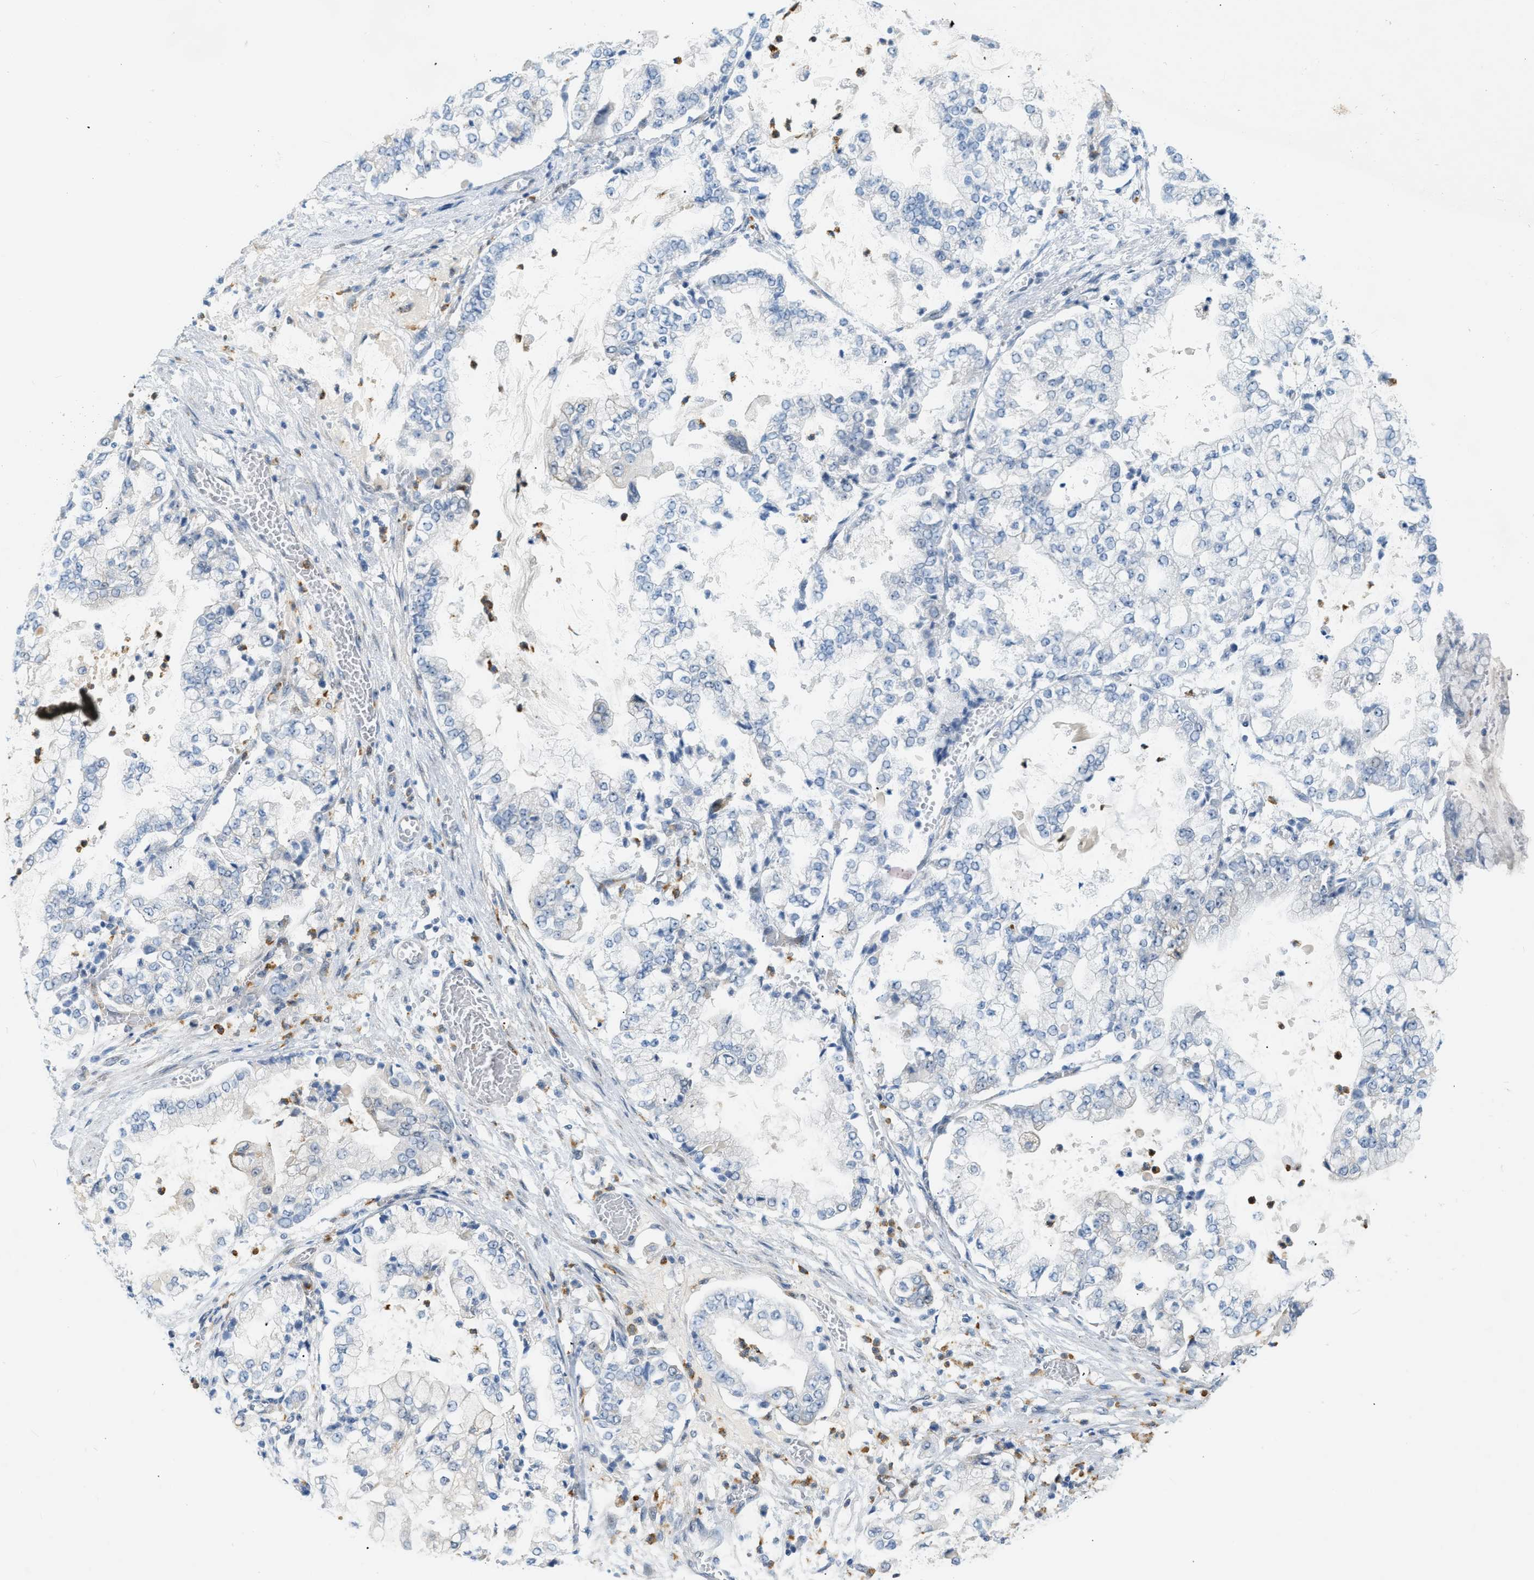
{"staining": {"intensity": "weak", "quantity": "<25%", "location": "cytoplasmic/membranous"}, "tissue": "stomach cancer", "cell_type": "Tumor cells", "image_type": "cancer", "snomed": [{"axis": "morphology", "description": "Adenocarcinoma, NOS"}, {"axis": "topography", "description": "Stomach"}], "caption": "This is a histopathology image of immunohistochemistry staining of stomach adenocarcinoma, which shows no expression in tumor cells. (Immunohistochemistry, brightfield microscopy, high magnification).", "gene": "ZNF408", "patient": {"sex": "male", "age": 76}}